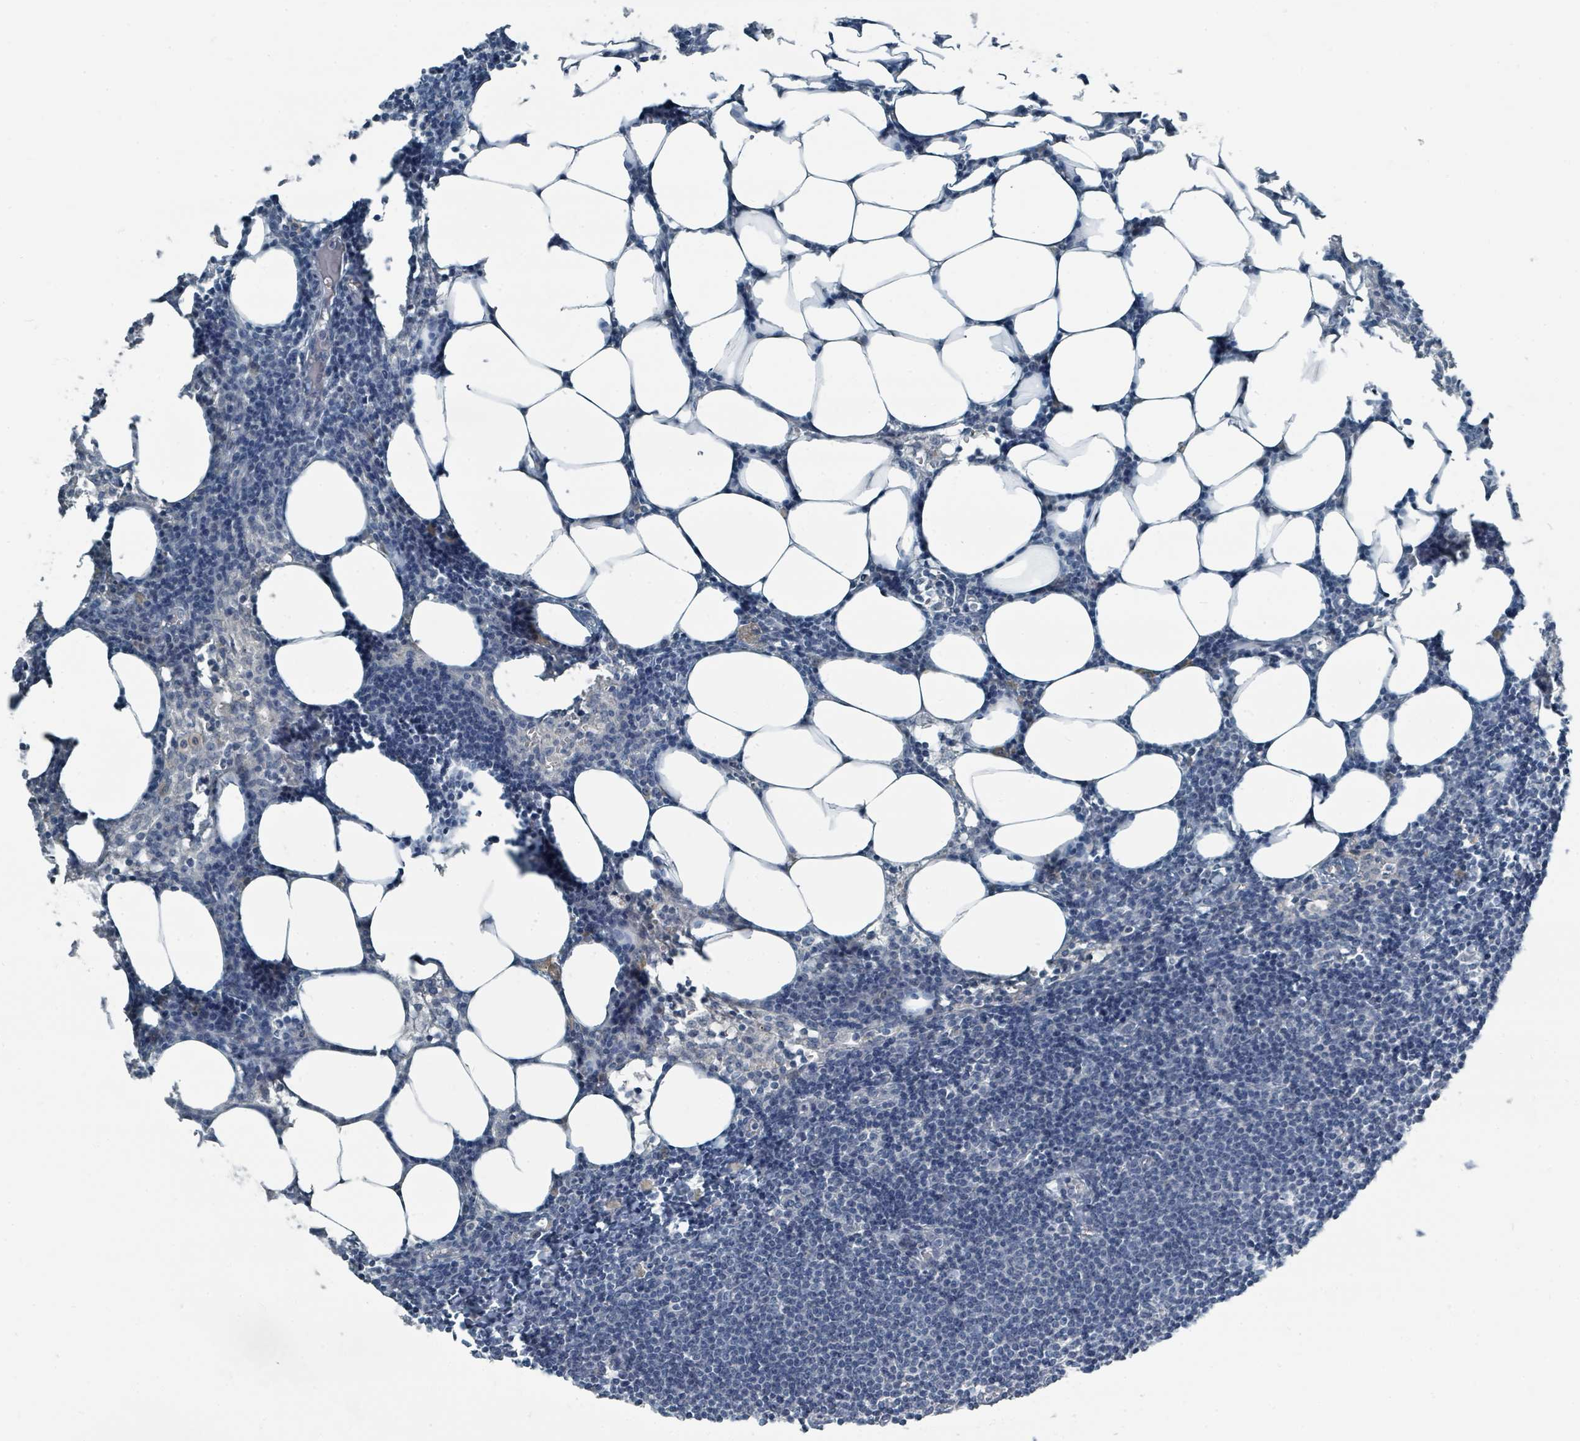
{"staining": {"intensity": "negative", "quantity": "none", "location": "none"}, "tissue": "lymph node", "cell_type": "Non-germinal center cells", "image_type": "normal", "snomed": [{"axis": "morphology", "description": "Normal tissue, NOS"}, {"axis": "topography", "description": "Lymph node"}], "caption": "Micrograph shows no significant protein positivity in non-germinal center cells of benign lymph node.", "gene": "SLC25A23", "patient": {"sex": "female", "age": 30}}